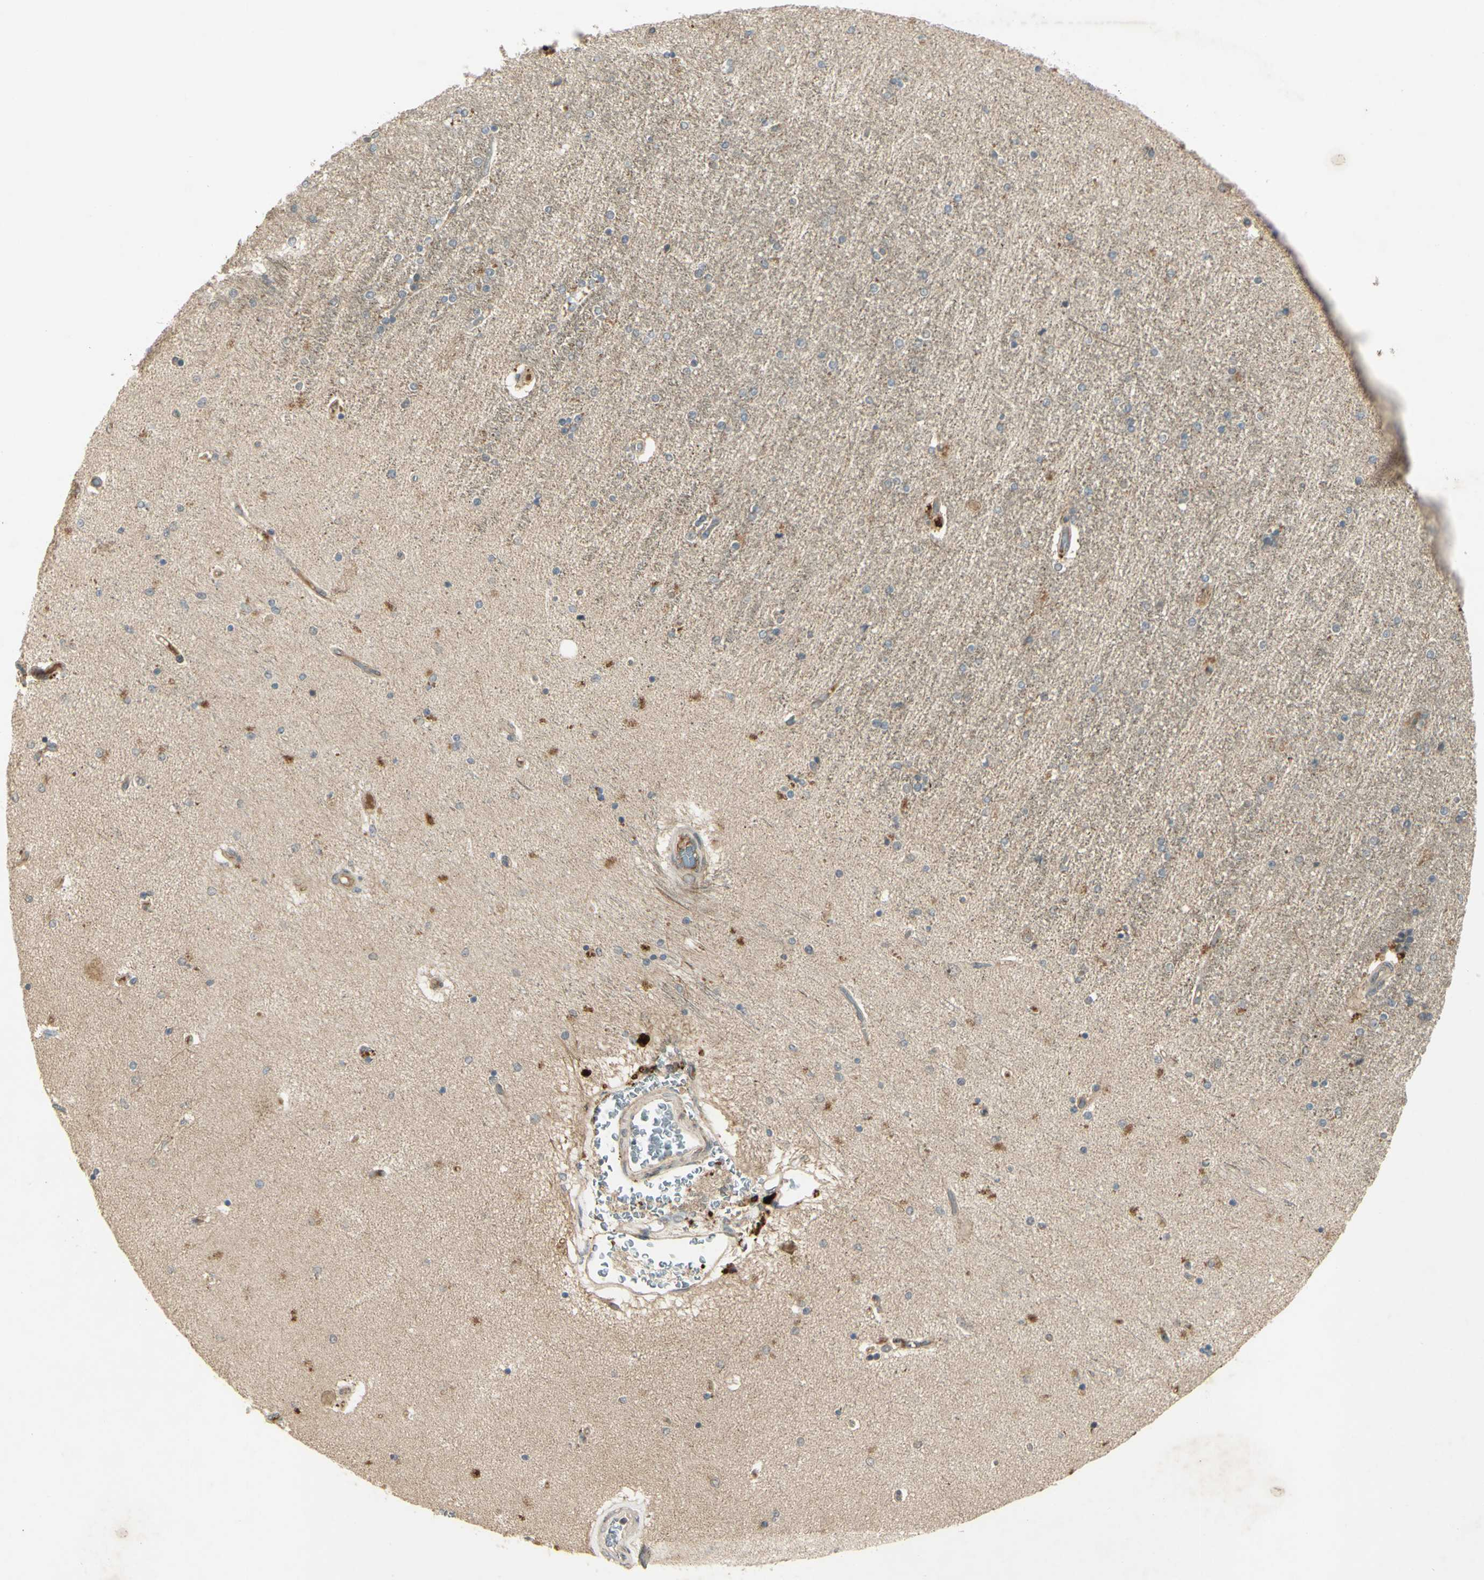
{"staining": {"intensity": "negative", "quantity": "none", "location": "none"}, "tissue": "hippocampus", "cell_type": "Glial cells", "image_type": "normal", "snomed": [{"axis": "morphology", "description": "Normal tissue, NOS"}, {"axis": "topography", "description": "Hippocampus"}], "caption": "High power microscopy micrograph of an immunohistochemistry histopathology image of unremarkable hippocampus, revealing no significant positivity in glial cells. (DAB IHC visualized using brightfield microscopy, high magnification).", "gene": "RAD18", "patient": {"sex": "female", "age": 54}}